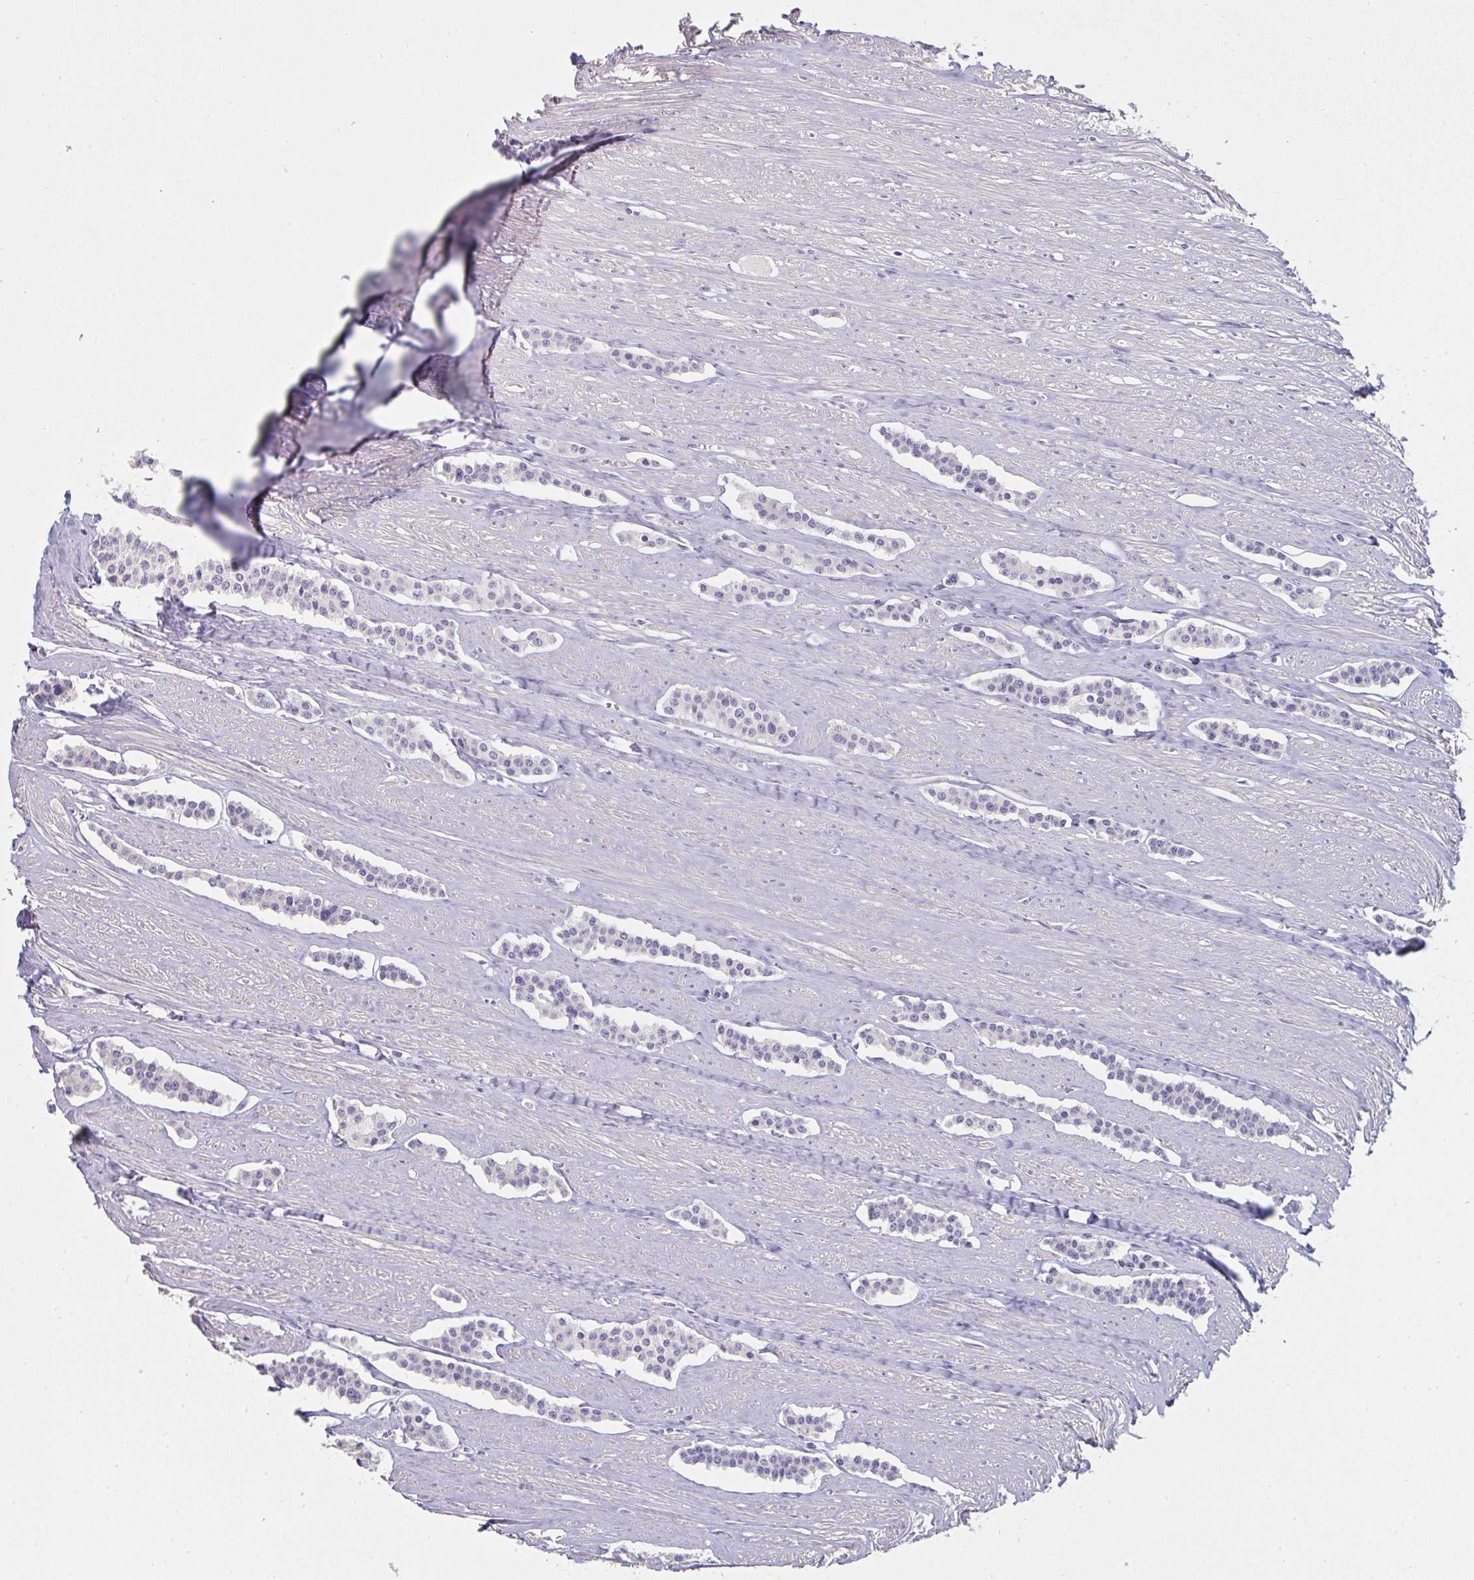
{"staining": {"intensity": "negative", "quantity": "none", "location": "none"}, "tissue": "carcinoid", "cell_type": "Tumor cells", "image_type": "cancer", "snomed": [{"axis": "morphology", "description": "Carcinoid, malignant, NOS"}, {"axis": "topography", "description": "Small intestine"}], "caption": "The immunohistochemistry (IHC) image has no significant staining in tumor cells of malignant carcinoid tissue.", "gene": "ZNF215", "patient": {"sex": "male", "age": 60}}